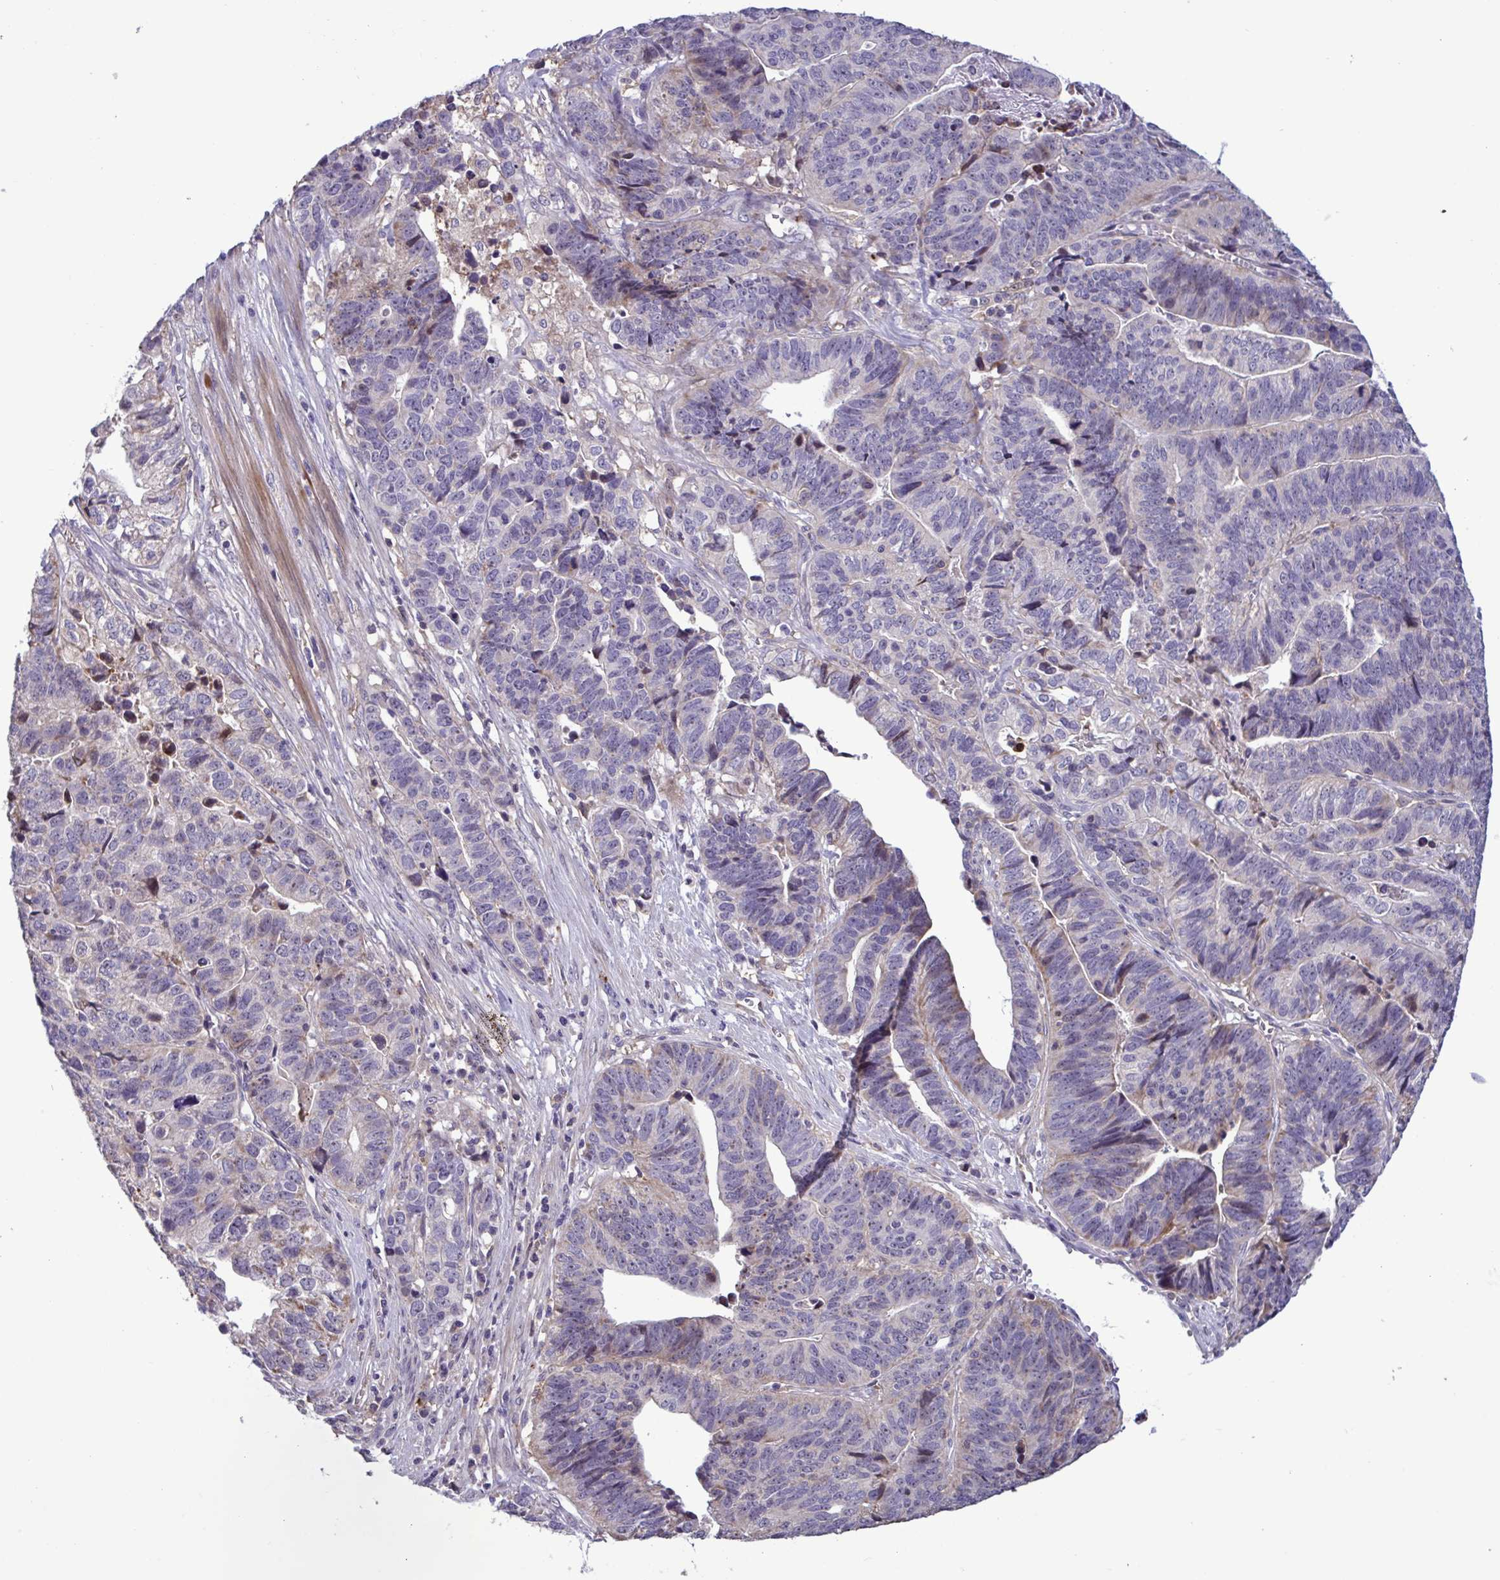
{"staining": {"intensity": "weak", "quantity": "25%-75%", "location": "cytoplasmic/membranous,nuclear"}, "tissue": "stomach cancer", "cell_type": "Tumor cells", "image_type": "cancer", "snomed": [{"axis": "morphology", "description": "Adenocarcinoma, NOS"}, {"axis": "topography", "description": "Stomach, upper"}], "caption": "High-power microscopy captured an immunohistochemistry micrograph of stomach cancer (adenocarcinoma), revealing weak cytoplasmic/membranous and nuclear staining in approximately 25%-75% of tumor cells.", "gene": "CD101", "patient": {"sex": "female", "age": 67}}